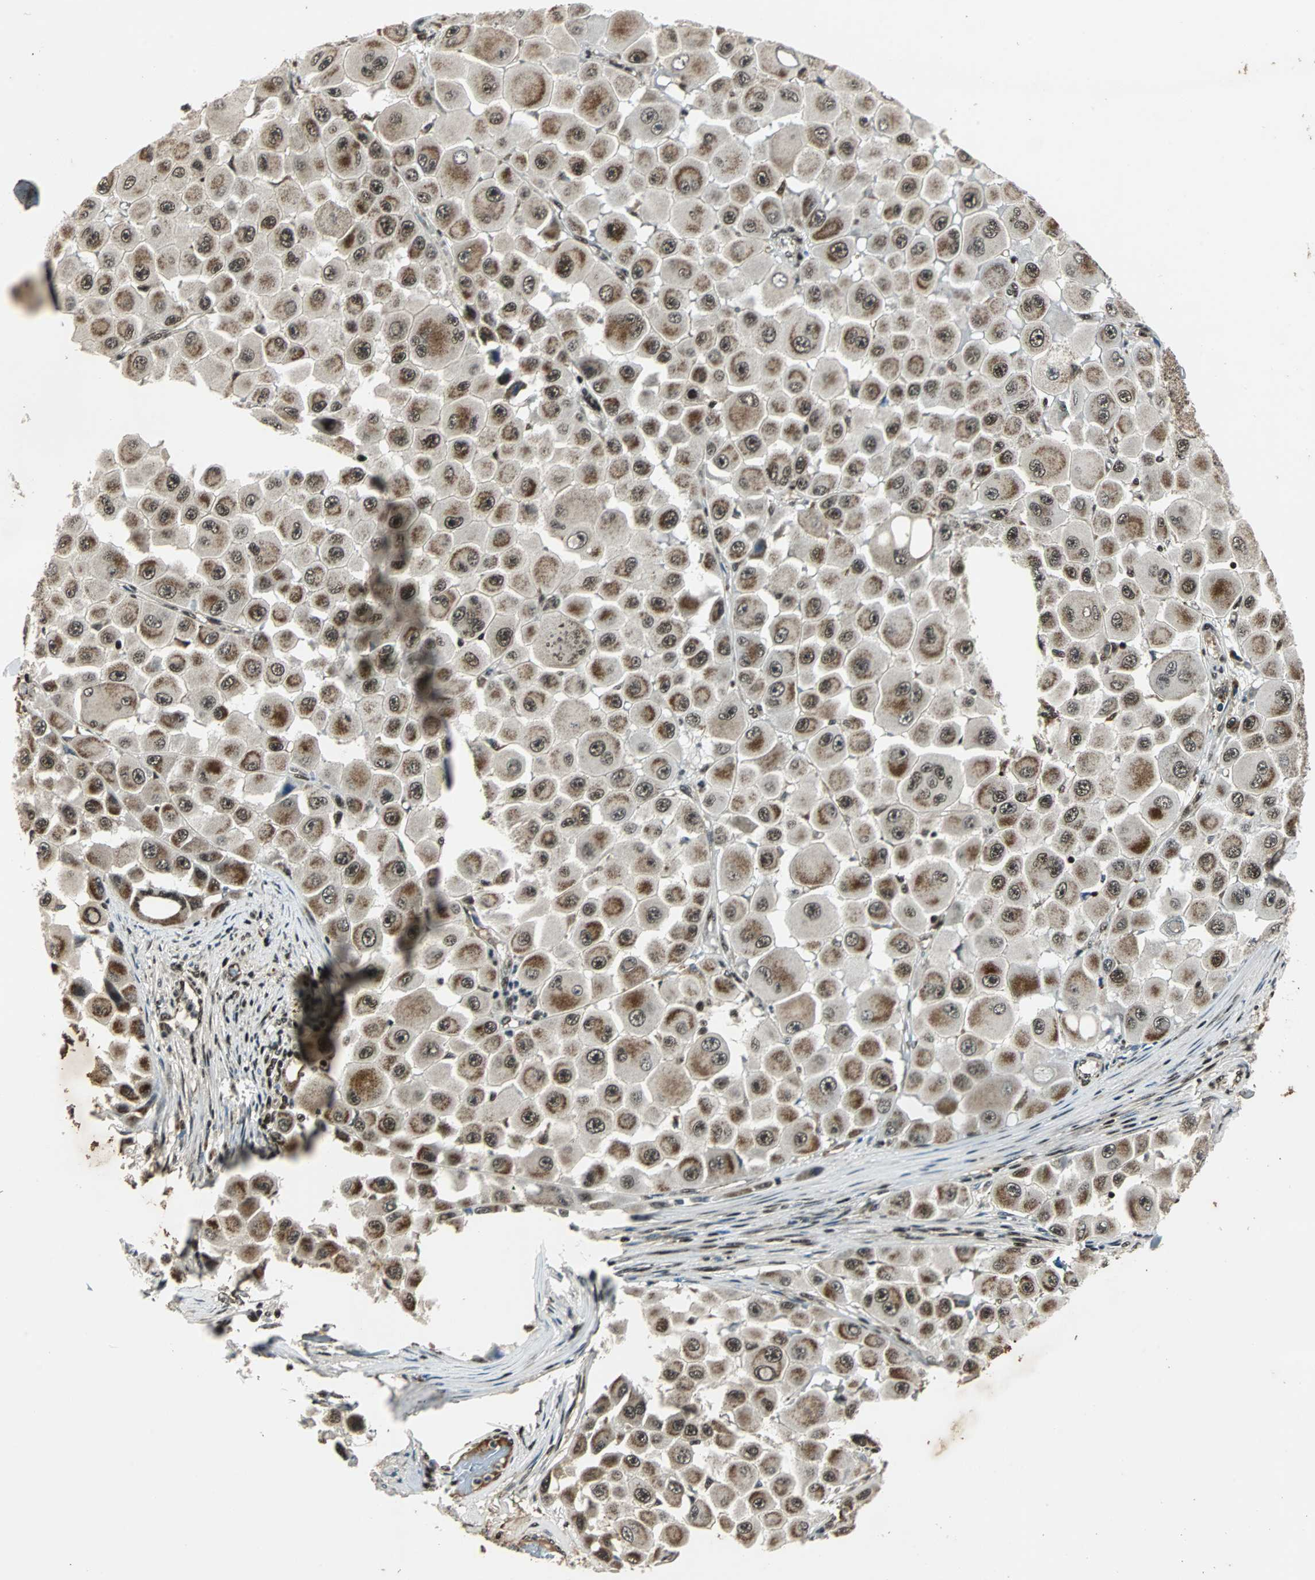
{"staining": {"intensity": "strong", "quantity": ">75%", "location": "cytoplasmic/membranous,nuclear"}, "tissue": "melanoma", "cell_type": "Tumor cells", "image_type": "cancer", "snomed": [{"axis": "morphology", "description": "Malignant melanoma, NOS"}, {"axis": "topography", "description": "Skin"}], "caption": "The micrograph exhibits immunohistochemical staining of melanoma. There is strong cytoplasmic/membranous and nuclear staining is seen in about >75% of tumor cells.", "gene": "TAF5", "patient": {"sex": "female", "age": 81}}